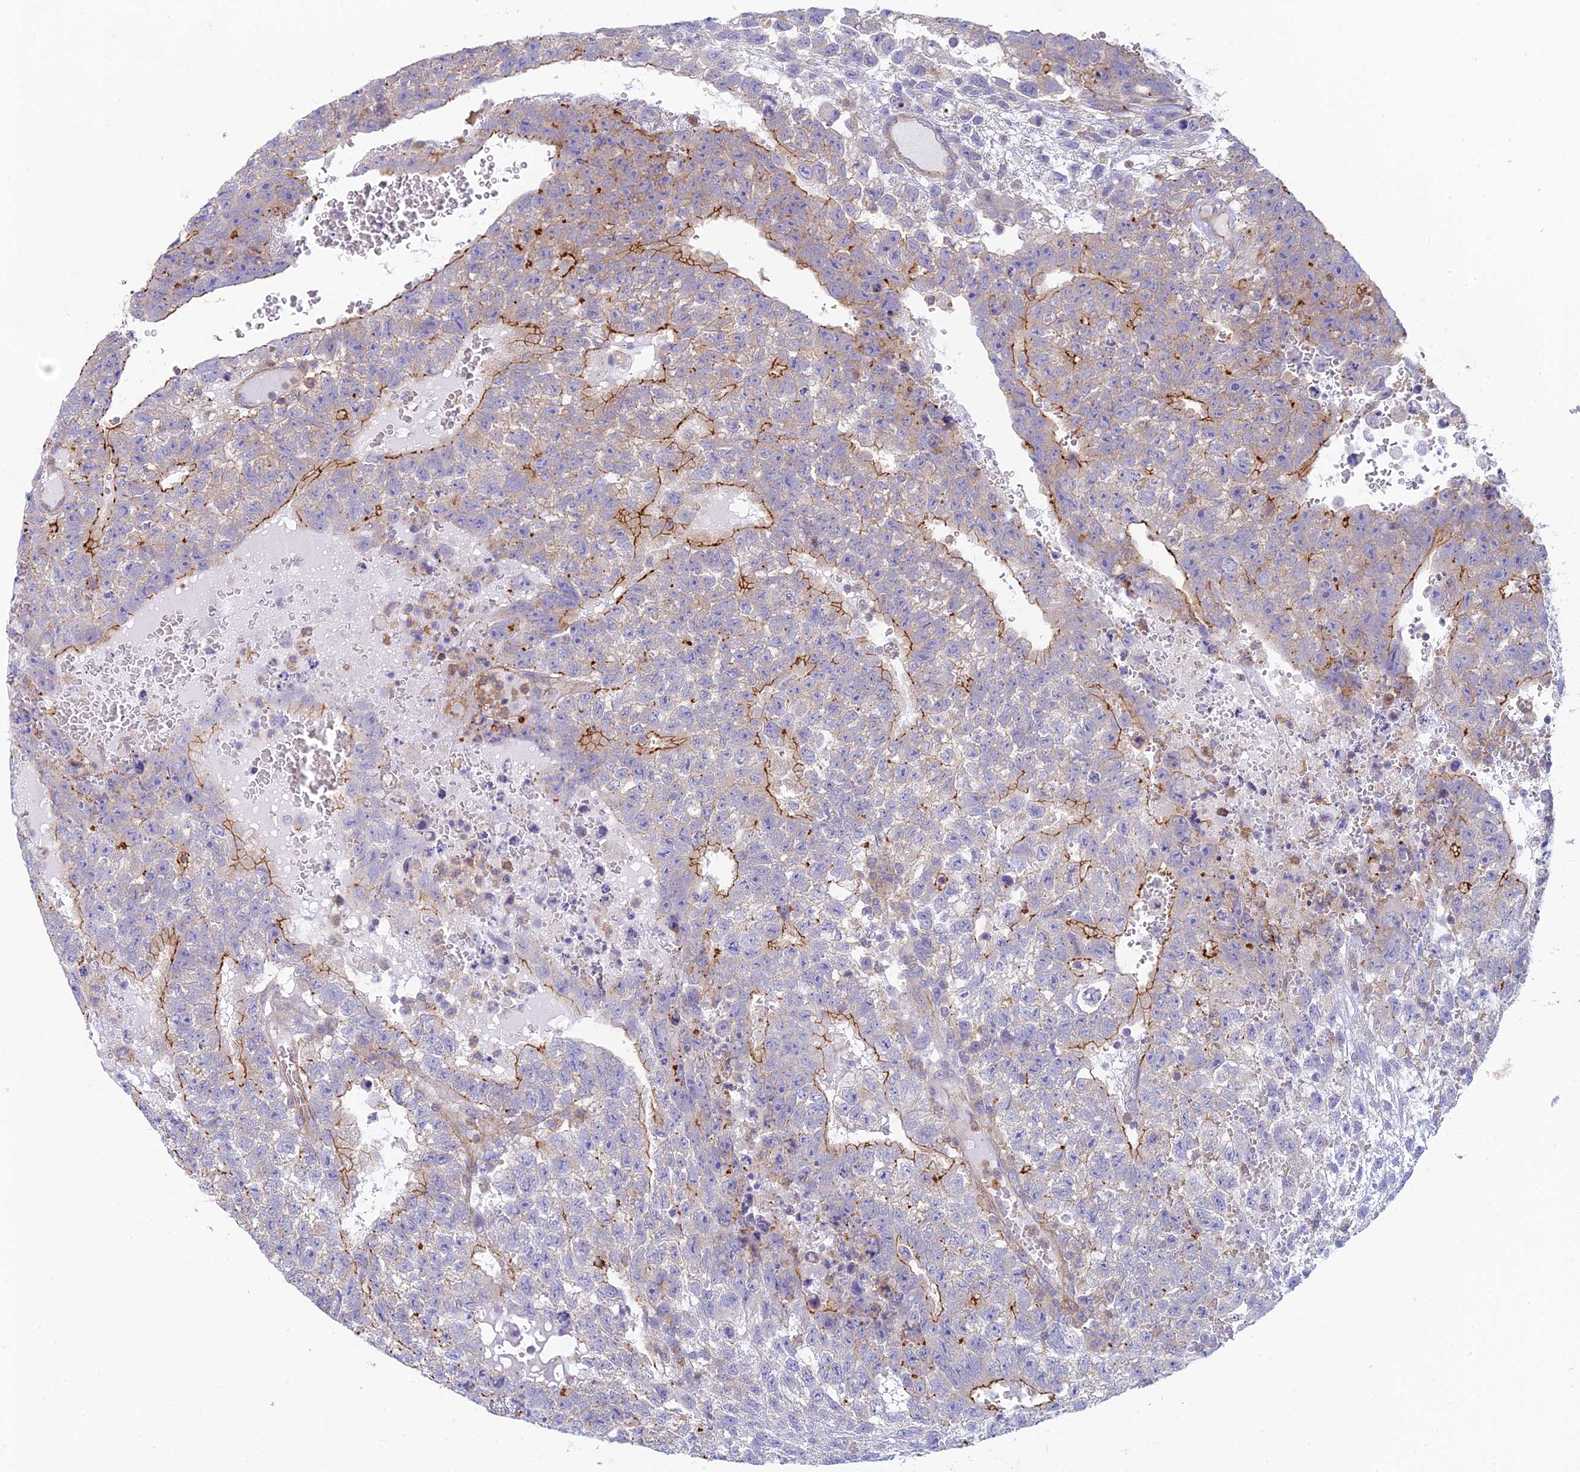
{"staining": {"intensity": "strong", "quantity": "<25%", "location": "cytoplasmic/membranous"}, "tissue": "testis cancer", "cell_type": "Tumor cells", "image_type": "cancer", "snomed": [{"axis": "morphology", "description": "Carcinoma, Embryonal, NOS"}, {"axis": "topography", "description": "Testis"}], "caption": "Human testis cancer (embryonal carcinoma) stained with a brown dye exhibits strong cytoplasmic/membranous positive expression in about <25% of tumor cells.", "gene": "STRN4", "patient": {"sex": "male", "age": 26}}